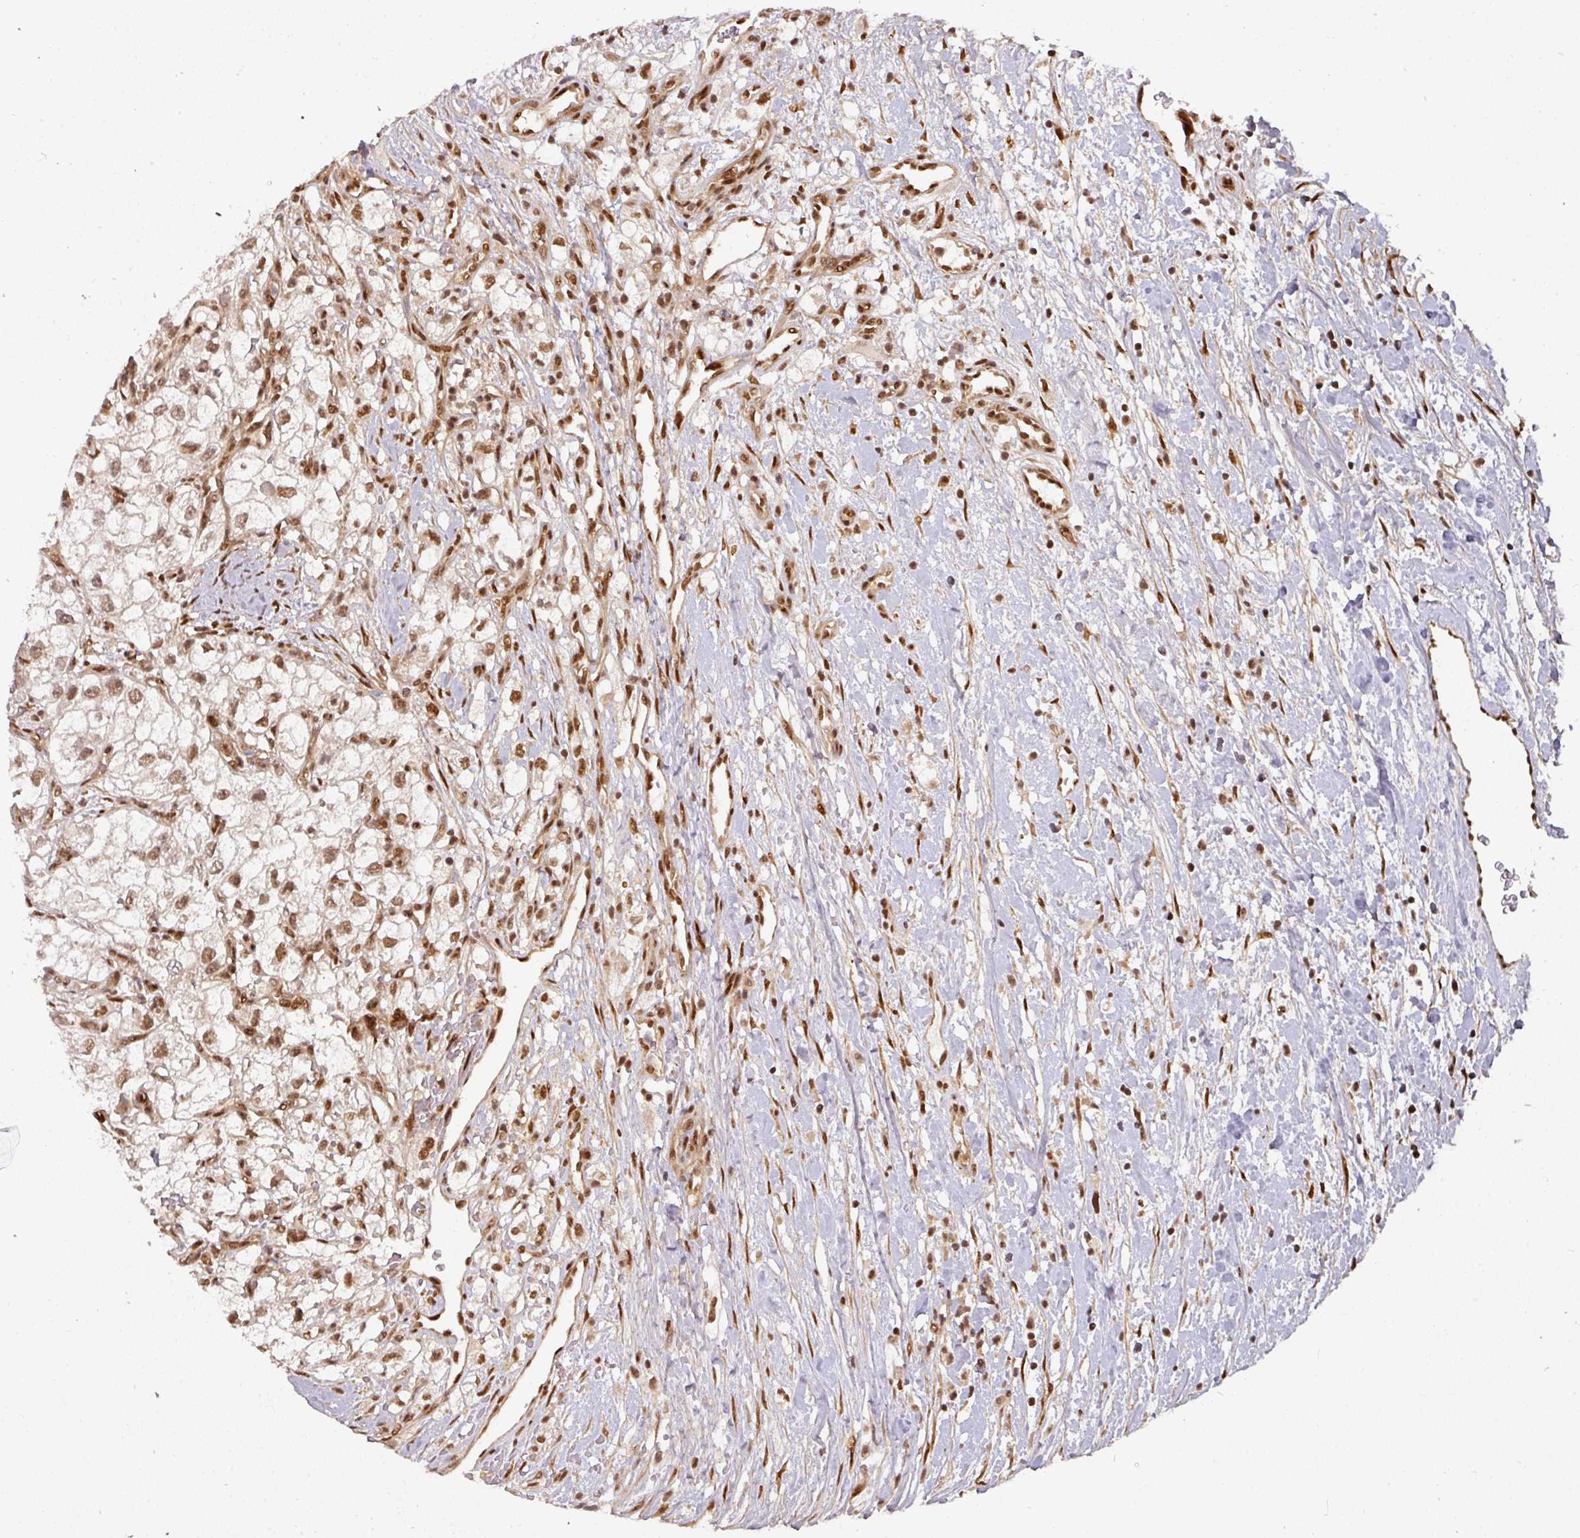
{"staining": {"intensity": "moderate", "quantity": ">75%", "location": "nuclear"}, "tissue": "renal cancer", "cell_type": "Tumor cells", "image_type": "cancer", "snomed": [{"axis": "morphology", "description": "Adenocarcinoma, NOS"}, {"axis": "topography", "description": "Kidney"}], "caption": "This photomicrograph reveals renal adenocarcinoma stained with immunohistochemistry (IHC) to label a protein in brown. The nuclear of tumor cells show moderate positivity for the protein. Nuclei are counter-stained blue.", "gene": "SIK3", "patient": {"sex": "male", "age": 59}}